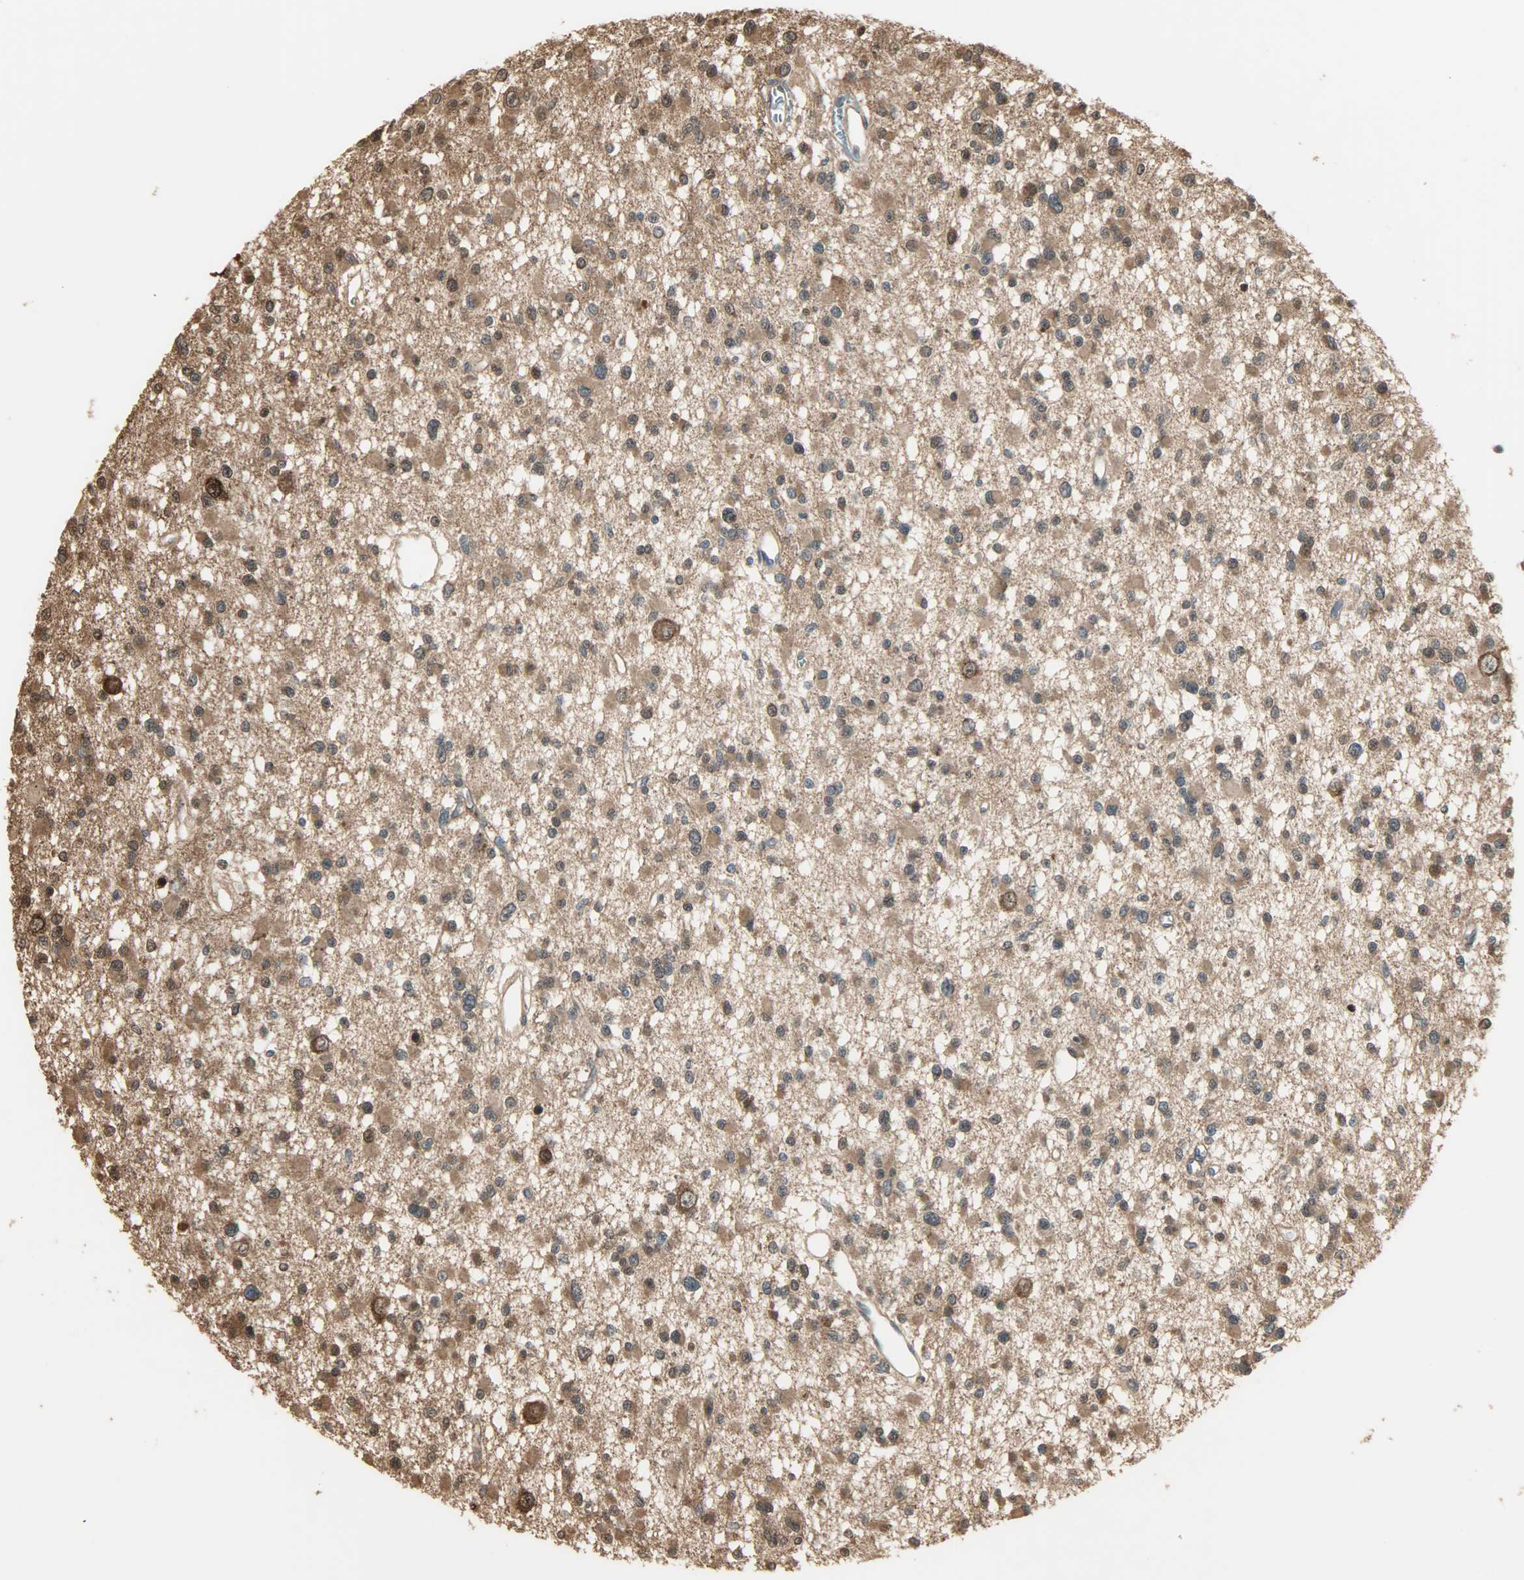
{"staining": {"intensity": "moderate", "quantity": ">75%", "location": "cytoplasmic/membranous,nuclear"}, "tissue": "glioma", "cell_type": "Tumor cells", "image_type": "cancer", "snomed": [{"axis": "morphology", "description": "Glioma, malignant, Low grade"}, {"axis": "topography", "description": "Brain"}], "caption": "A brown stain shows moderate cytoplasmic/membranous and nuclear expression of a protein in human malignant low-grade glioma tumor cells.", "gene": "YWHAZ", "patient": {"sex": "female", "age": 22}}